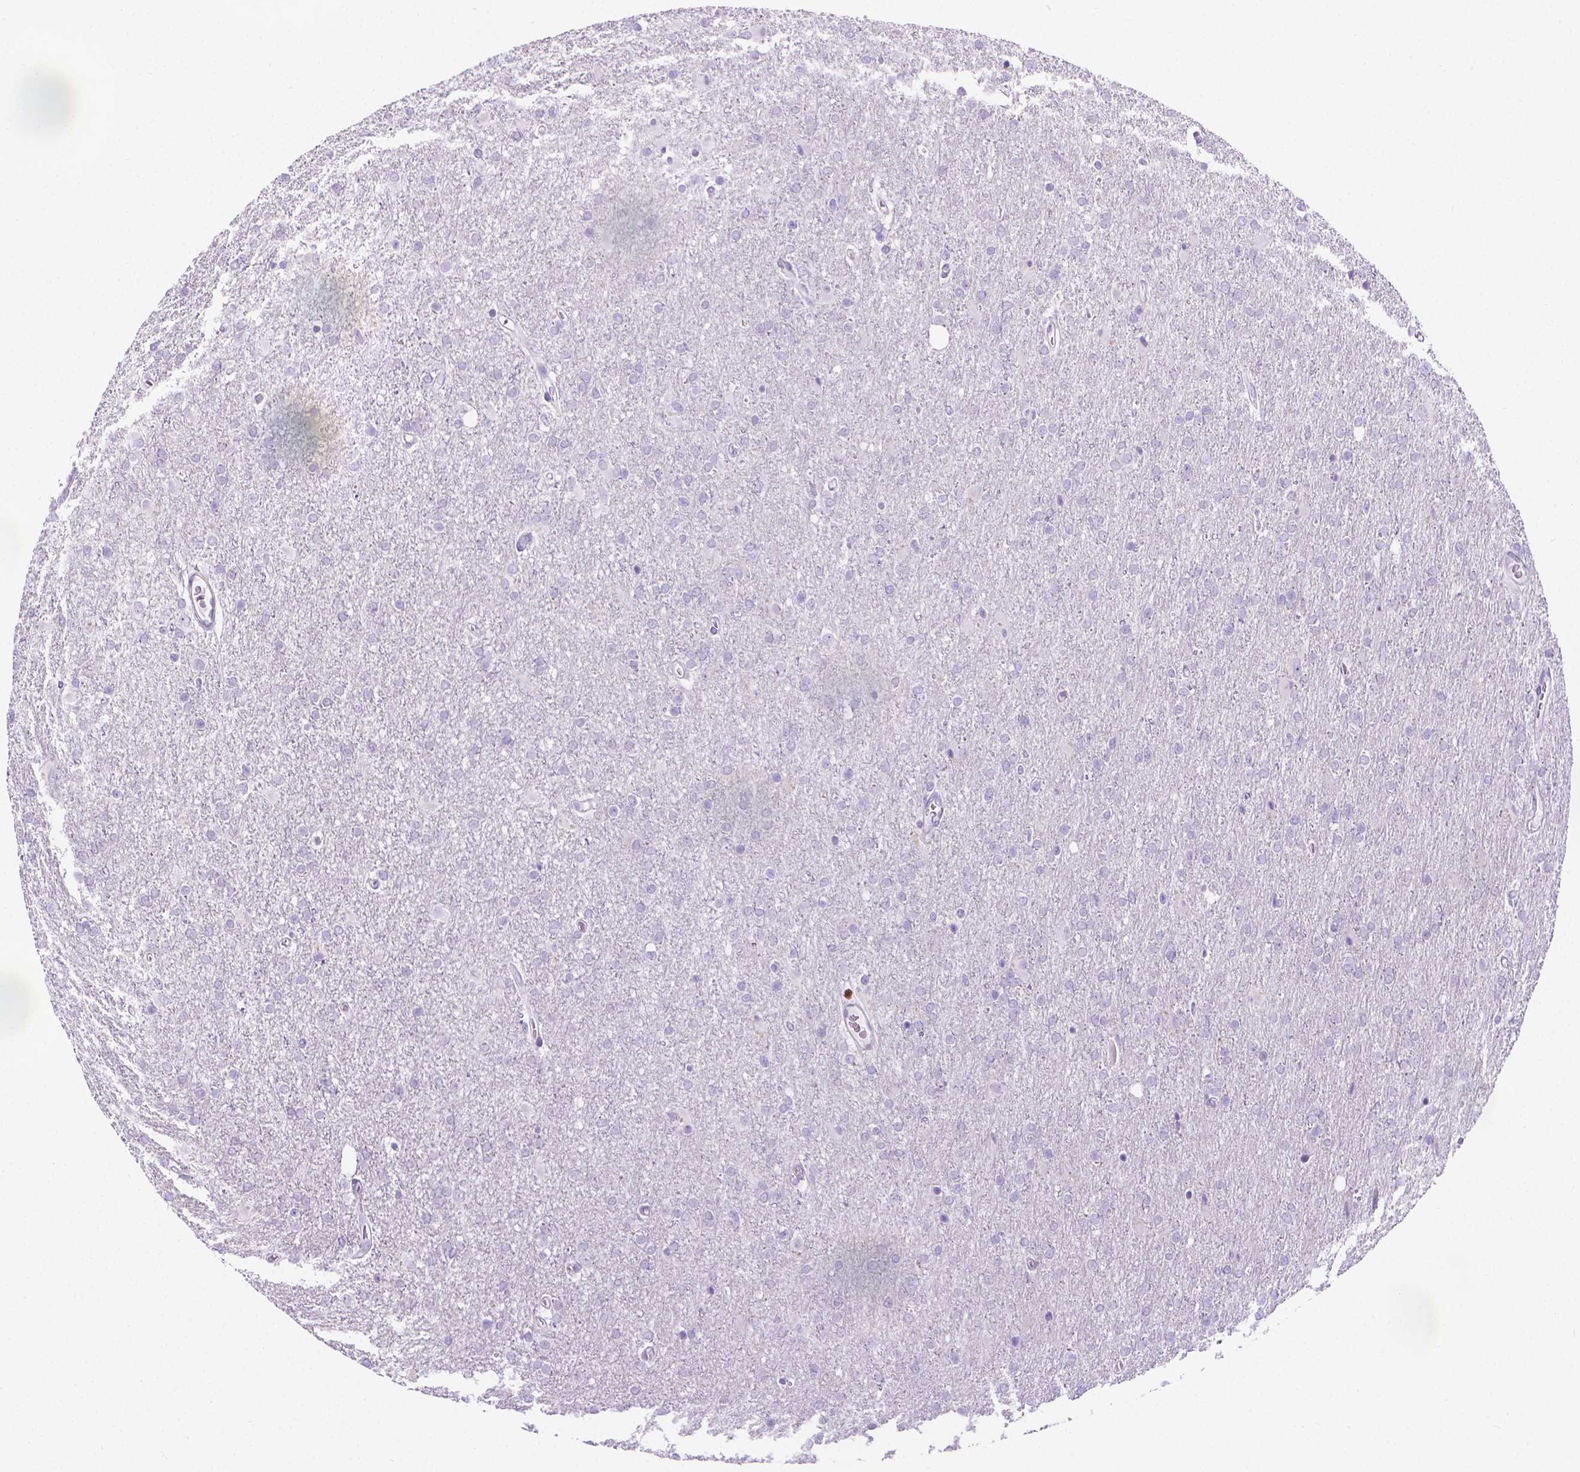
{"staining": {"intensity": "negative", "quantity": "none", "location": "none"}, "tissue": "glioma", "cell_type": "Tumor cells", "image_type": "cancer", "snomed": [{"axis": "morphology", "description": "Glioma, malignant, High grade"}, {"axis": "topography", "description": "Cerebral cortex"}], "caption": "A micrograph of high-grade glioma (malignant) stained for a protein shows no brown staining in tumor cells.", "gene": "SPAG6", "patient": {"sex": "male", "age": 70}}